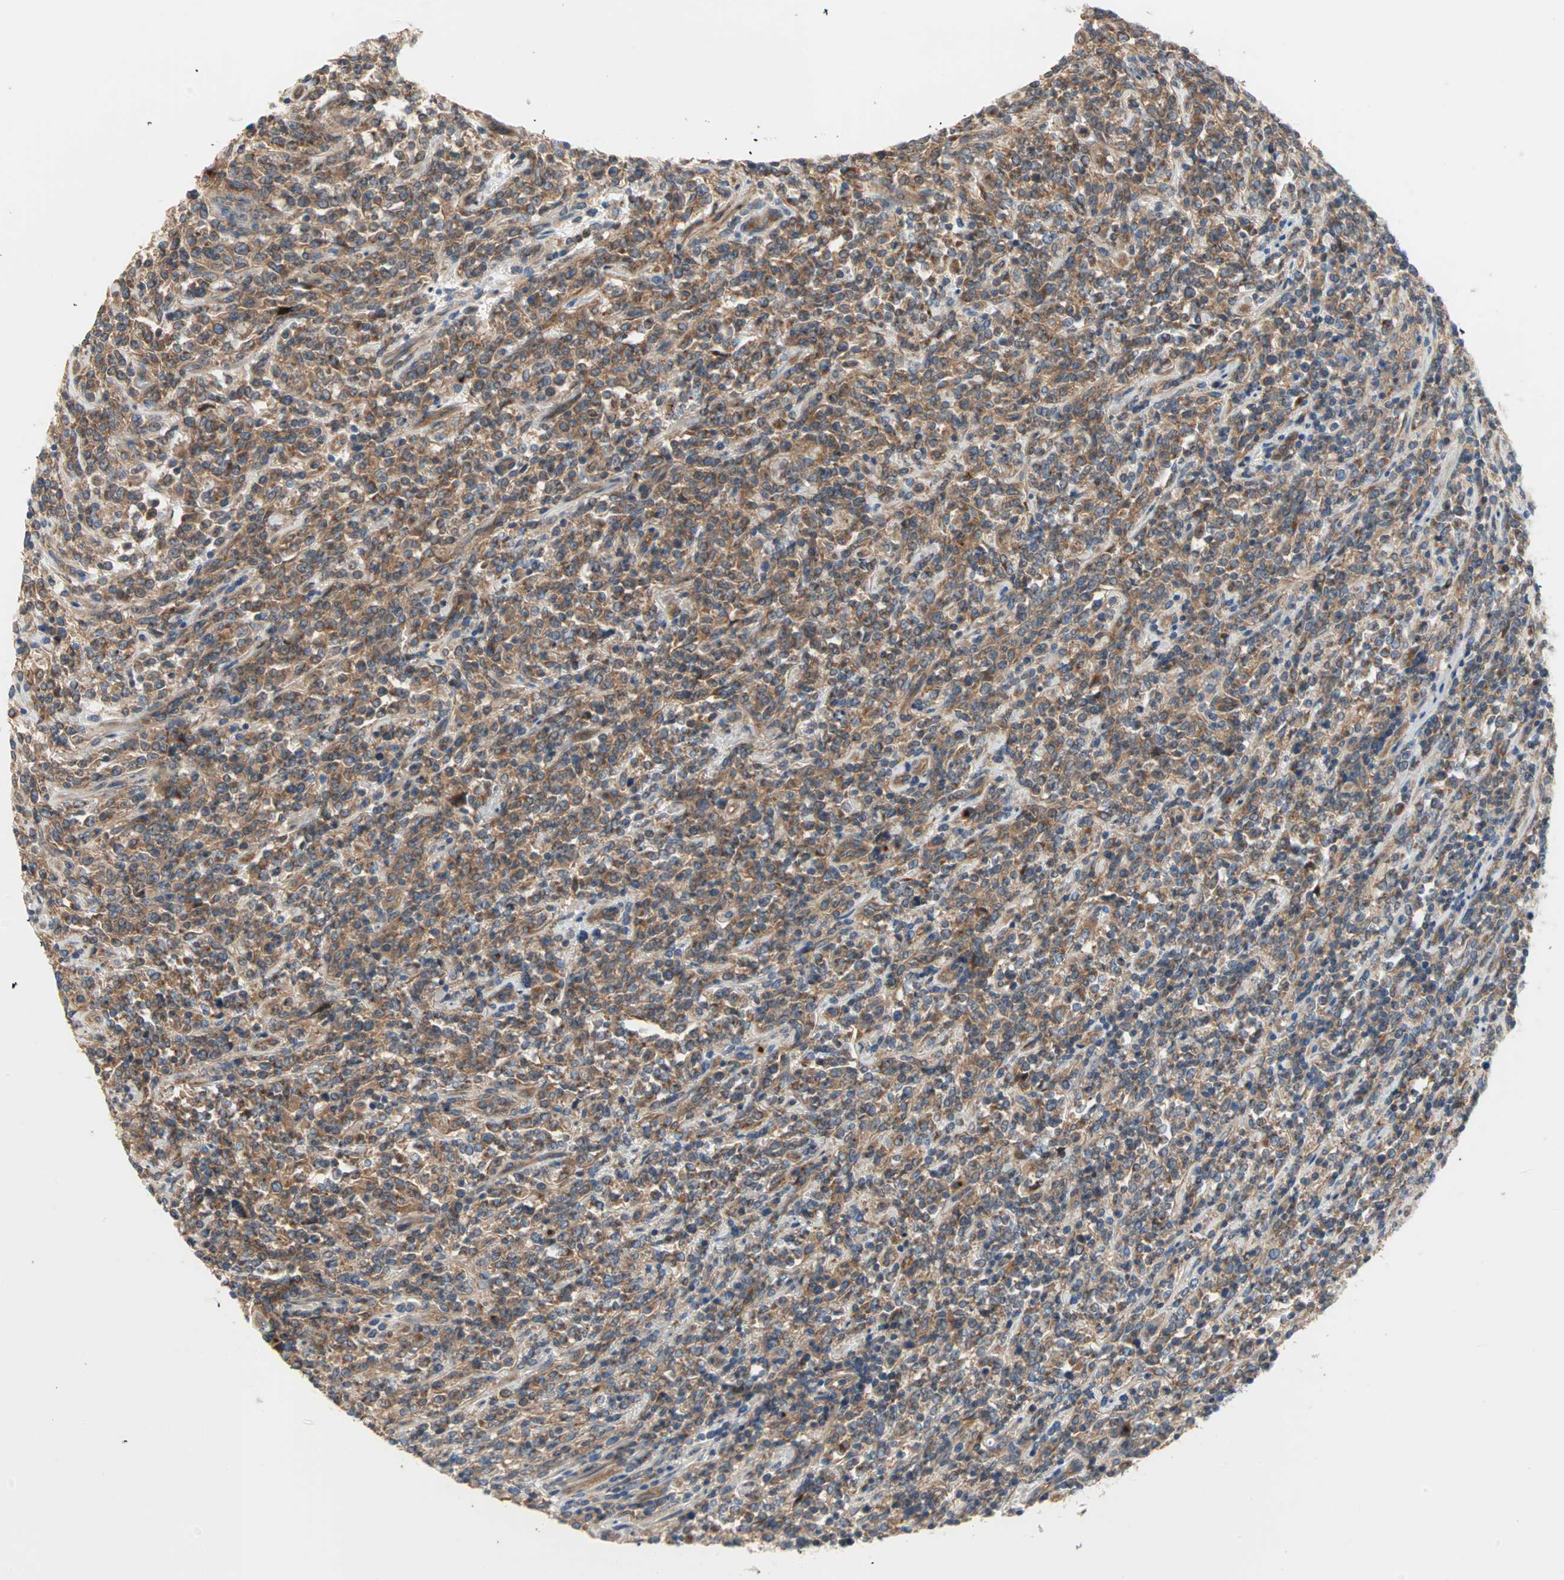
{"staining": {"intensity": "moderate", "quantity": ">75%", "location": "cytoplasmic/membranous"}, "tissue": "lymphoma", "cell_type": "Tumor cells", "image_type": "cancer", "snomed": [{"axis": "morphology", "description": "Malignant lymphoma, non-Hodgkin's type, High grade"}, {"axis": "topography", "description": "Soft tissue"}], "caption": "High-grade malignant lymphoma, non-Hodgkin's type stained with a brown dye shows moderate cytoplasmic/membranous positive staining in about >75% of tumor cells.", "gene": "PDE8A", "patient": {"sex": "male", "age": 18}}